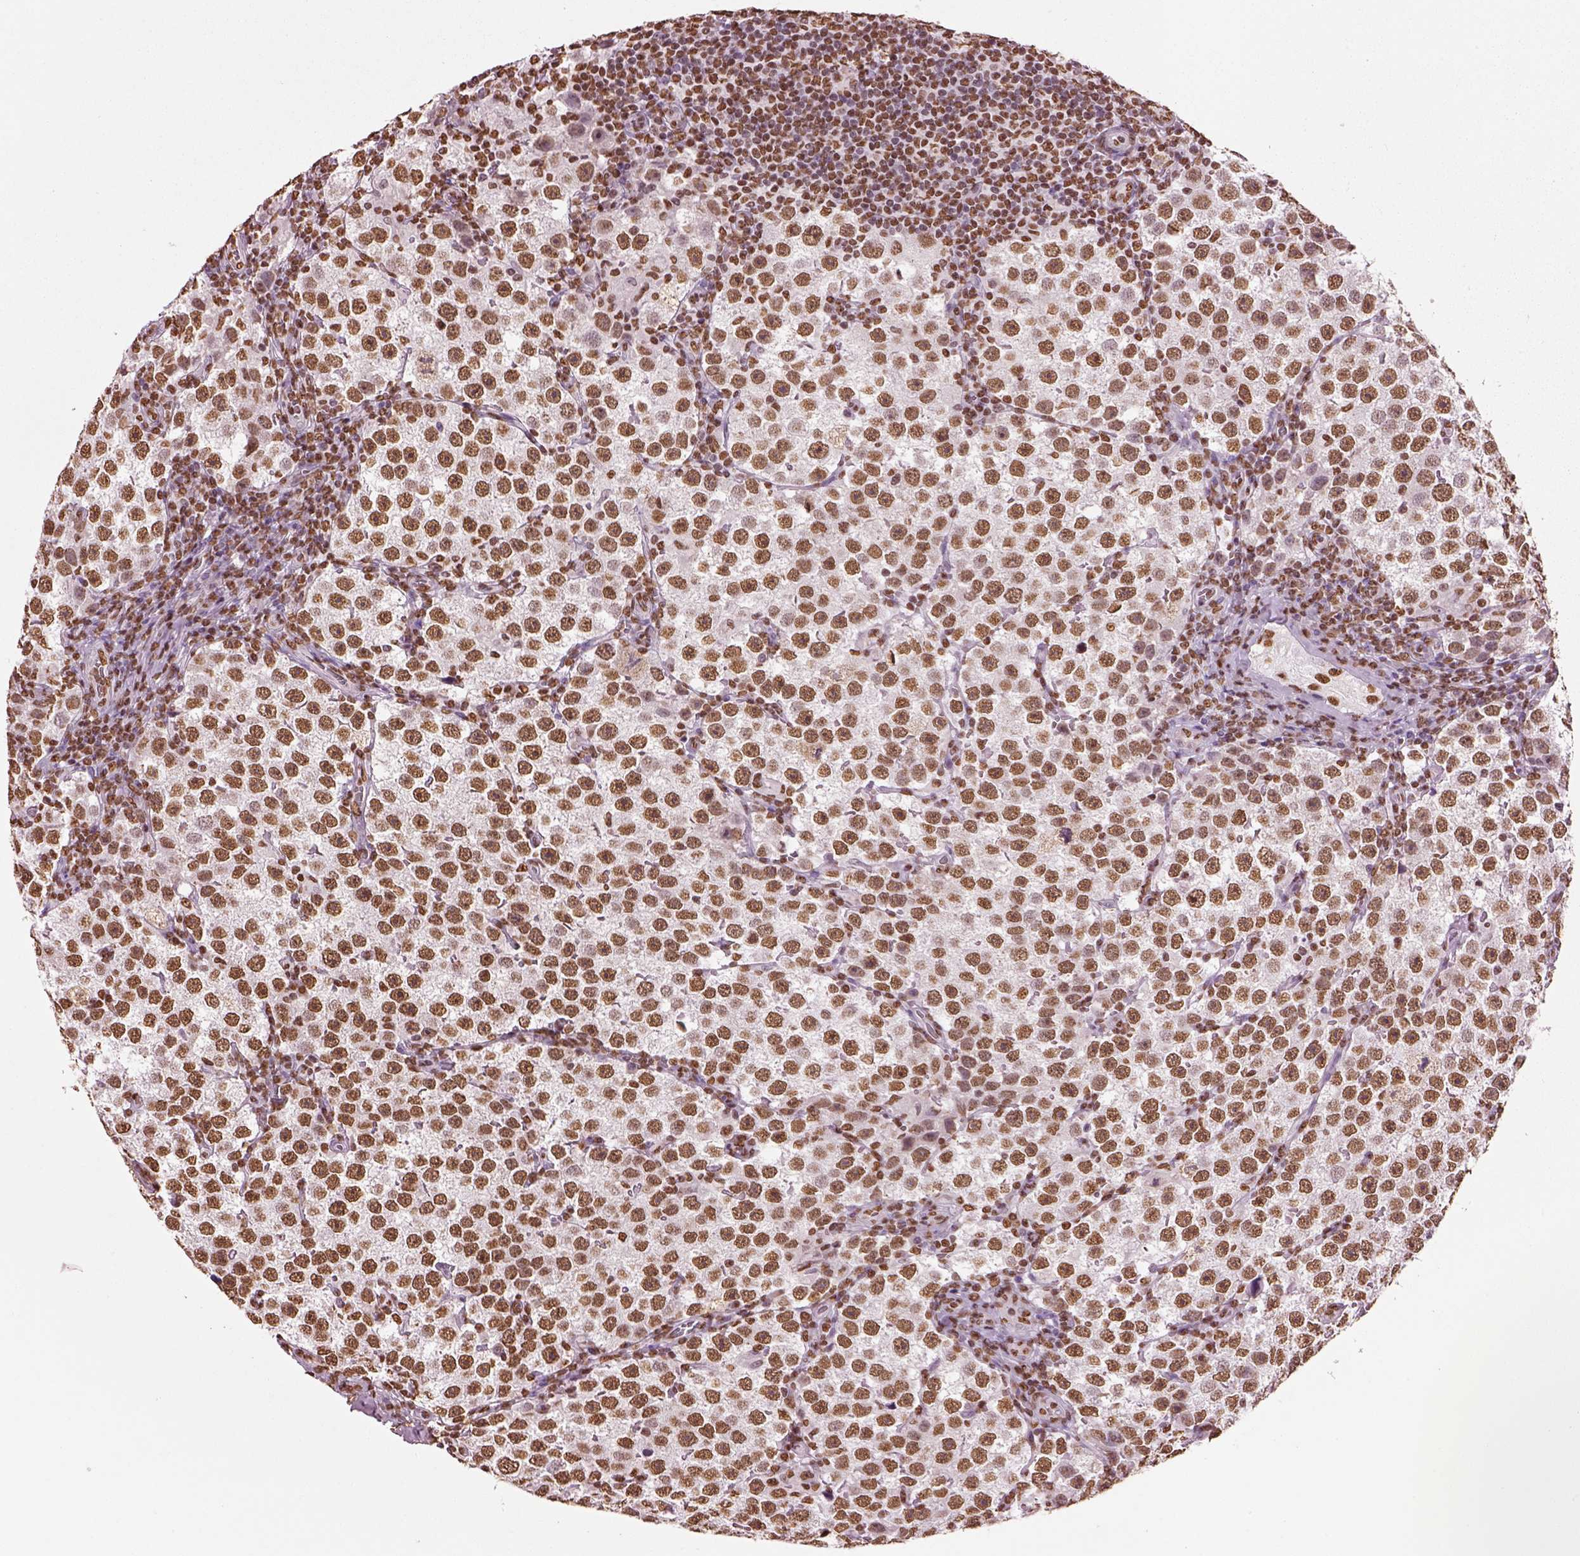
{"staining": {"intensity": "moderate", "quantity": ">75%", "location": "nuclear"}, "tissue": "testis cancer", "cell_type": "Tumor cells", "image_type": "cancer", "snomed": [{"axis": "morphology", "description": "Seminoma, NOS"}, {"axis": "topography", "description": "Testis"}], "caption": "Immunohistochemical staining of testis cancer reveals medium levels of moderate nuclear positivity in approximately >75% of tumor cells.", "gene": "DDX3X", "patient": {"sex": "male", "age": 37}}